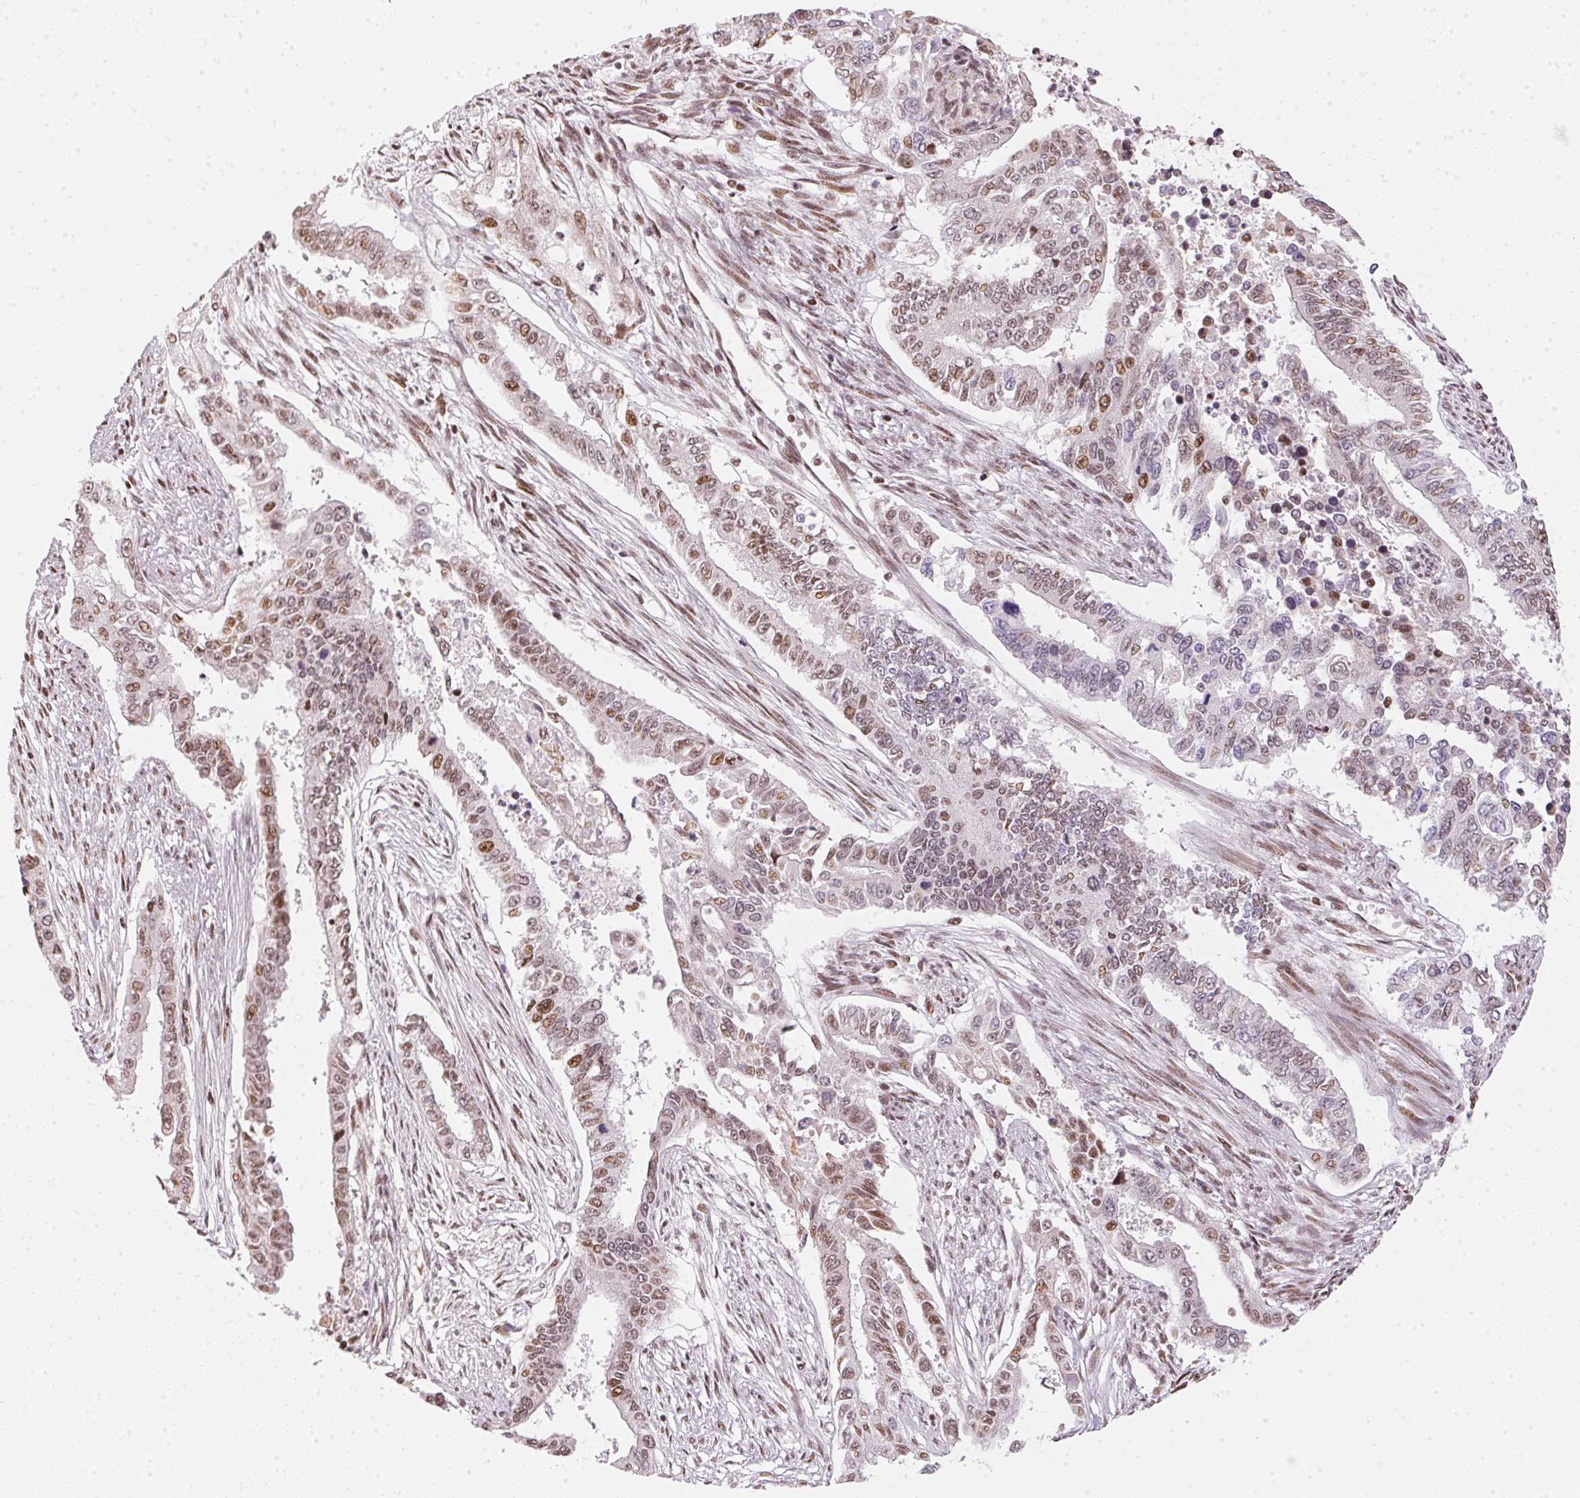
{"staining": {"intensity": "weak", "quantity": "25%-75%", "location": "nuclear"}, "tissue": "endometrial cancer", "cell_type": "Tumor cells", "image_type": "cancer", "snomed": [{"axis": "morphology", "description": "Adenocarcinoma, NOS"}, {"axis": "topography", "description": "Uterus"}], "caption": "The histopathology image displays immunohistochemical staining of endometrial adenocarcinoma. There is weak nuclear positivity is seen in approximately 25%-75% of tumor cells.", "gene": "KAT6A", "patient": {"sex": "female", "age": 59}}